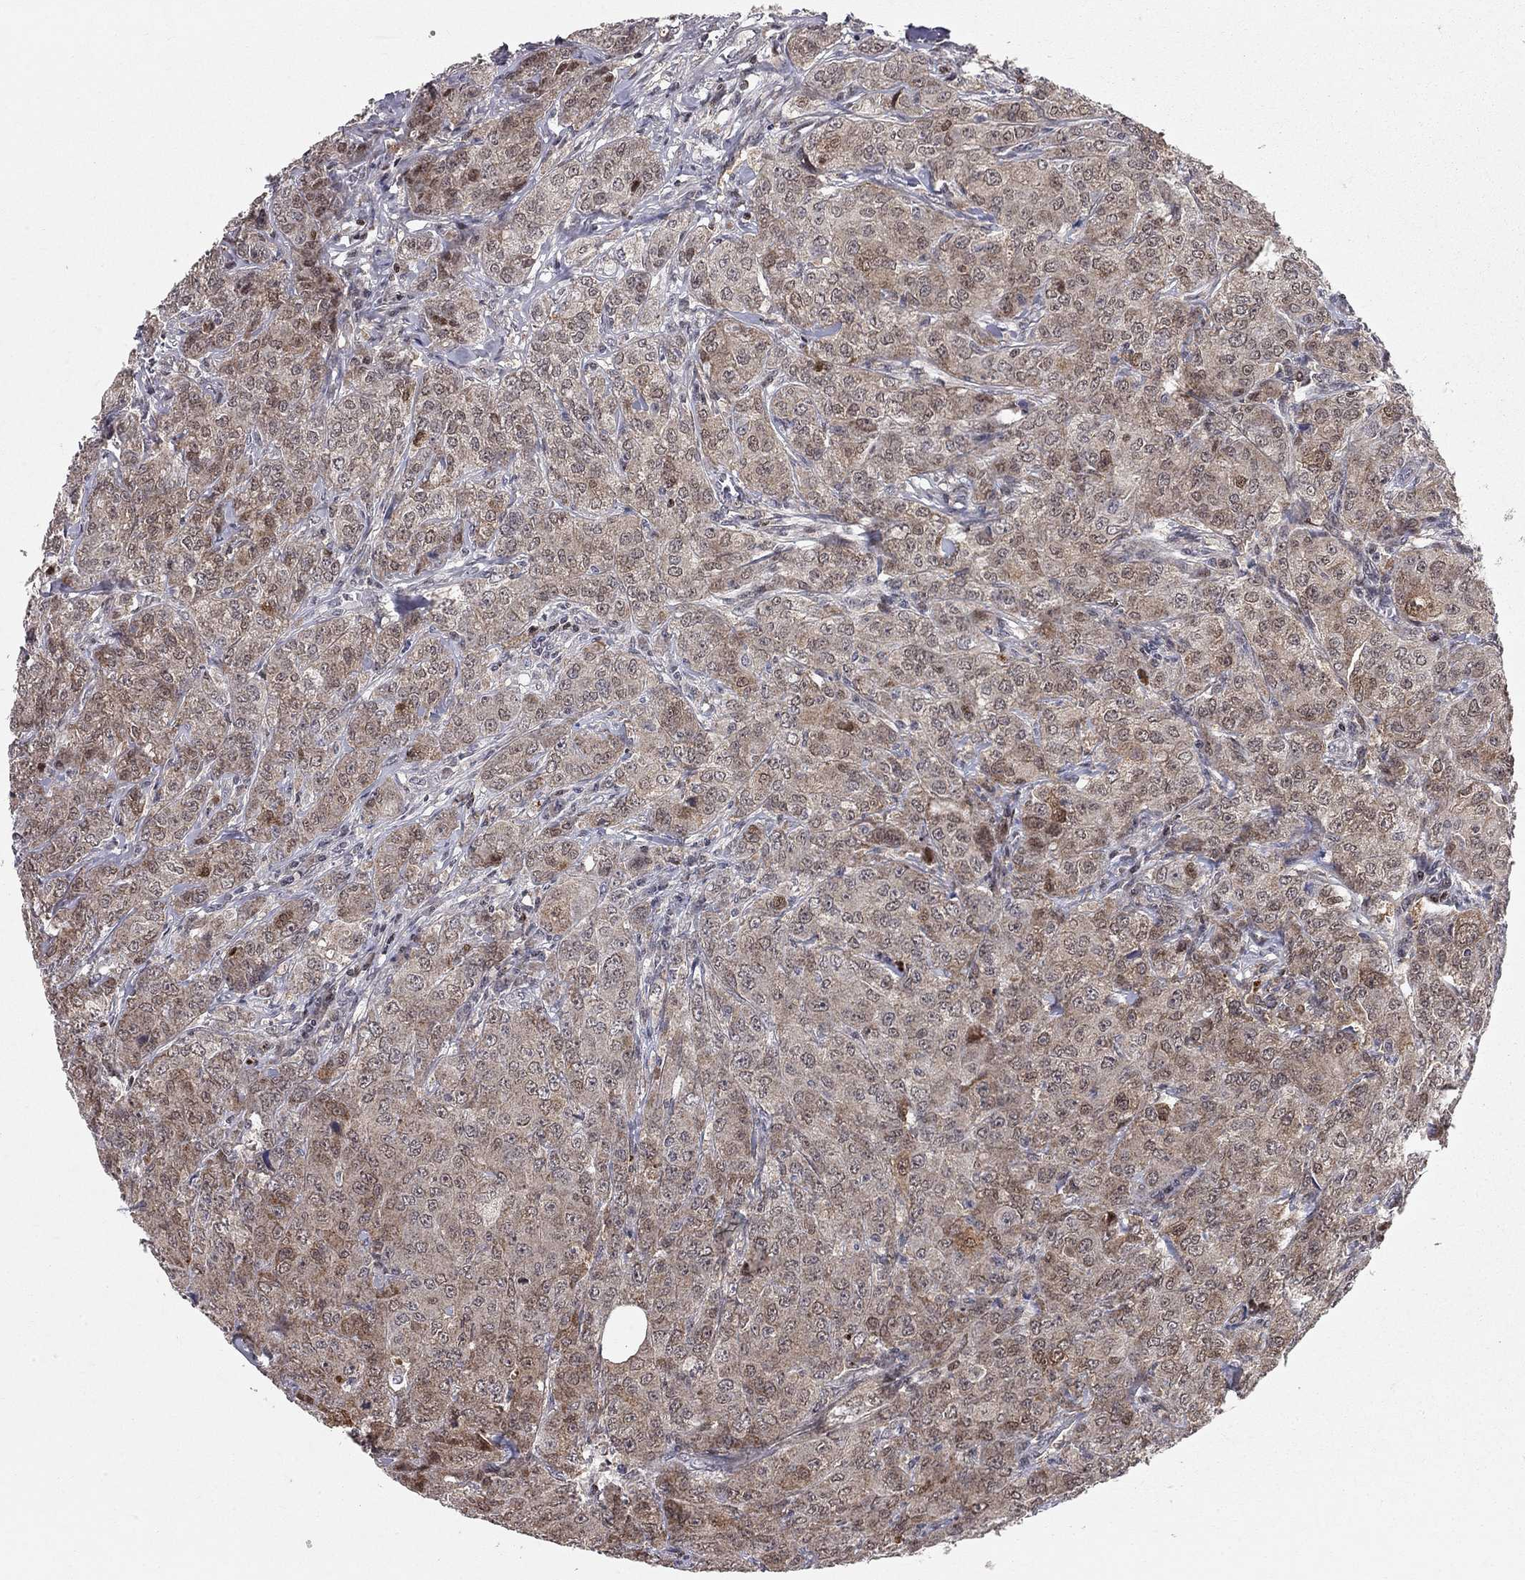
{"staining": {"intensity": "weak", "quantity": "<25%", "location": "cytoplasmic/membranous,nuclear"}, "tissue": "breast cancer", "cell_type": "Tumor cells", "image_type": "cancer", "snomed": [{"axis": "morphology", "description": "Duct carcinoma"}, {"axis": "topography", "description": "Breast"}], "caption": "Micrograph shows no significant protein expression in tumor cells of breast intraductal carcinoma.", "gene": "HDAC3", "patient": {"sex": "female", "age": 43}}